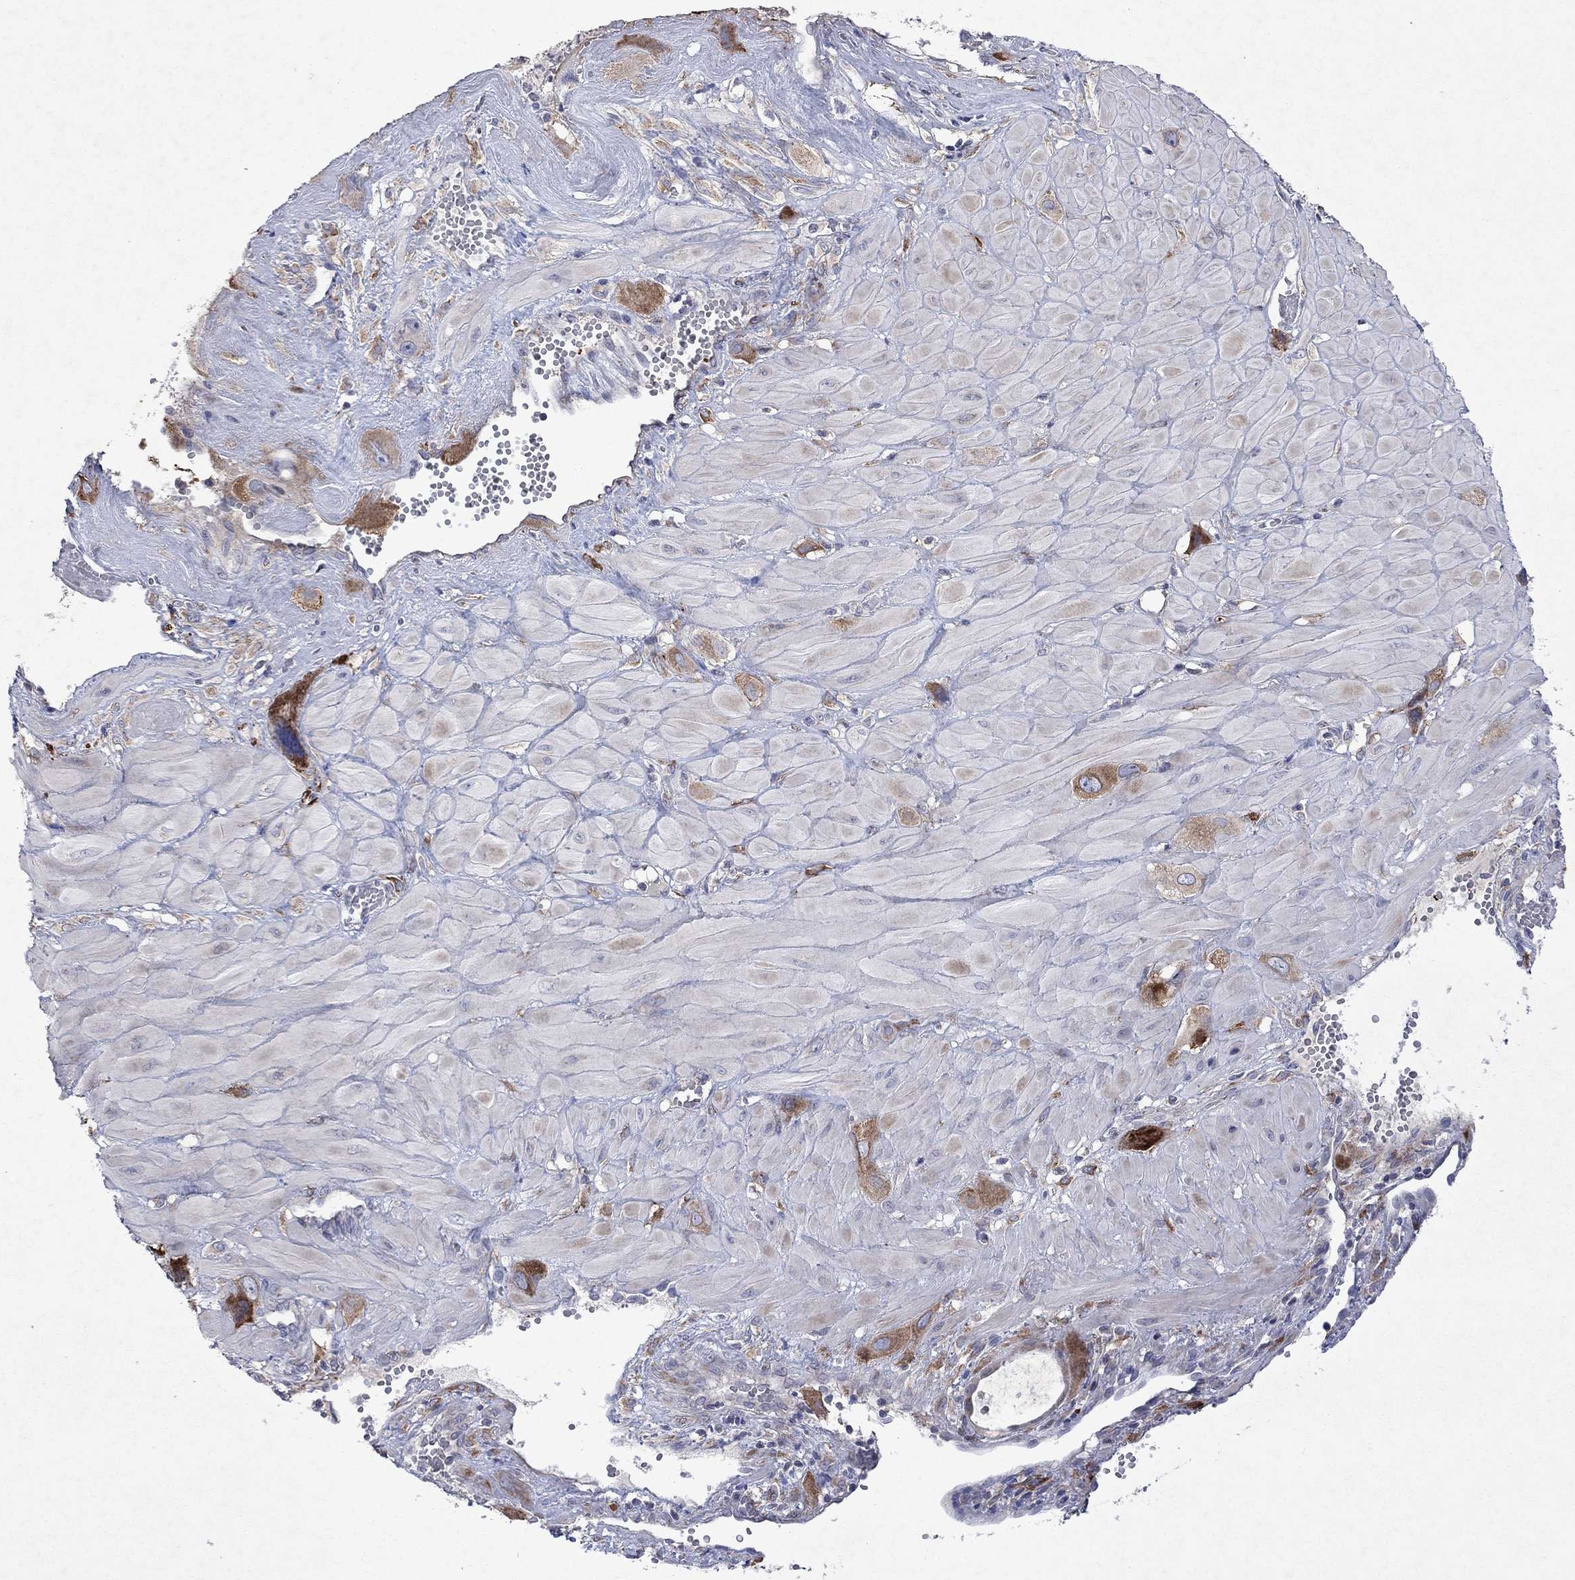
{"staining": {"intensity": "strong", "quantity": "25%-75%", "location": "cytoplasmic/membranous"}, "tissue": "cervical cancer", "cell_type": "Tumor cells", "image_type": "cancer", "snomed": [{"axis": "morphology", "description": "Squamous cell carcinoma, NOS"}, {"axis": "topography", "description": "Cervix"}], "caption": "IHC (DAB) staining of cervical cancer reveals strong cytoplasmic/membranous protein staining in about 25%-75% of tumor cells.", "gene": "TMEM97", "patient": {"sex": "female", "age": 34}}